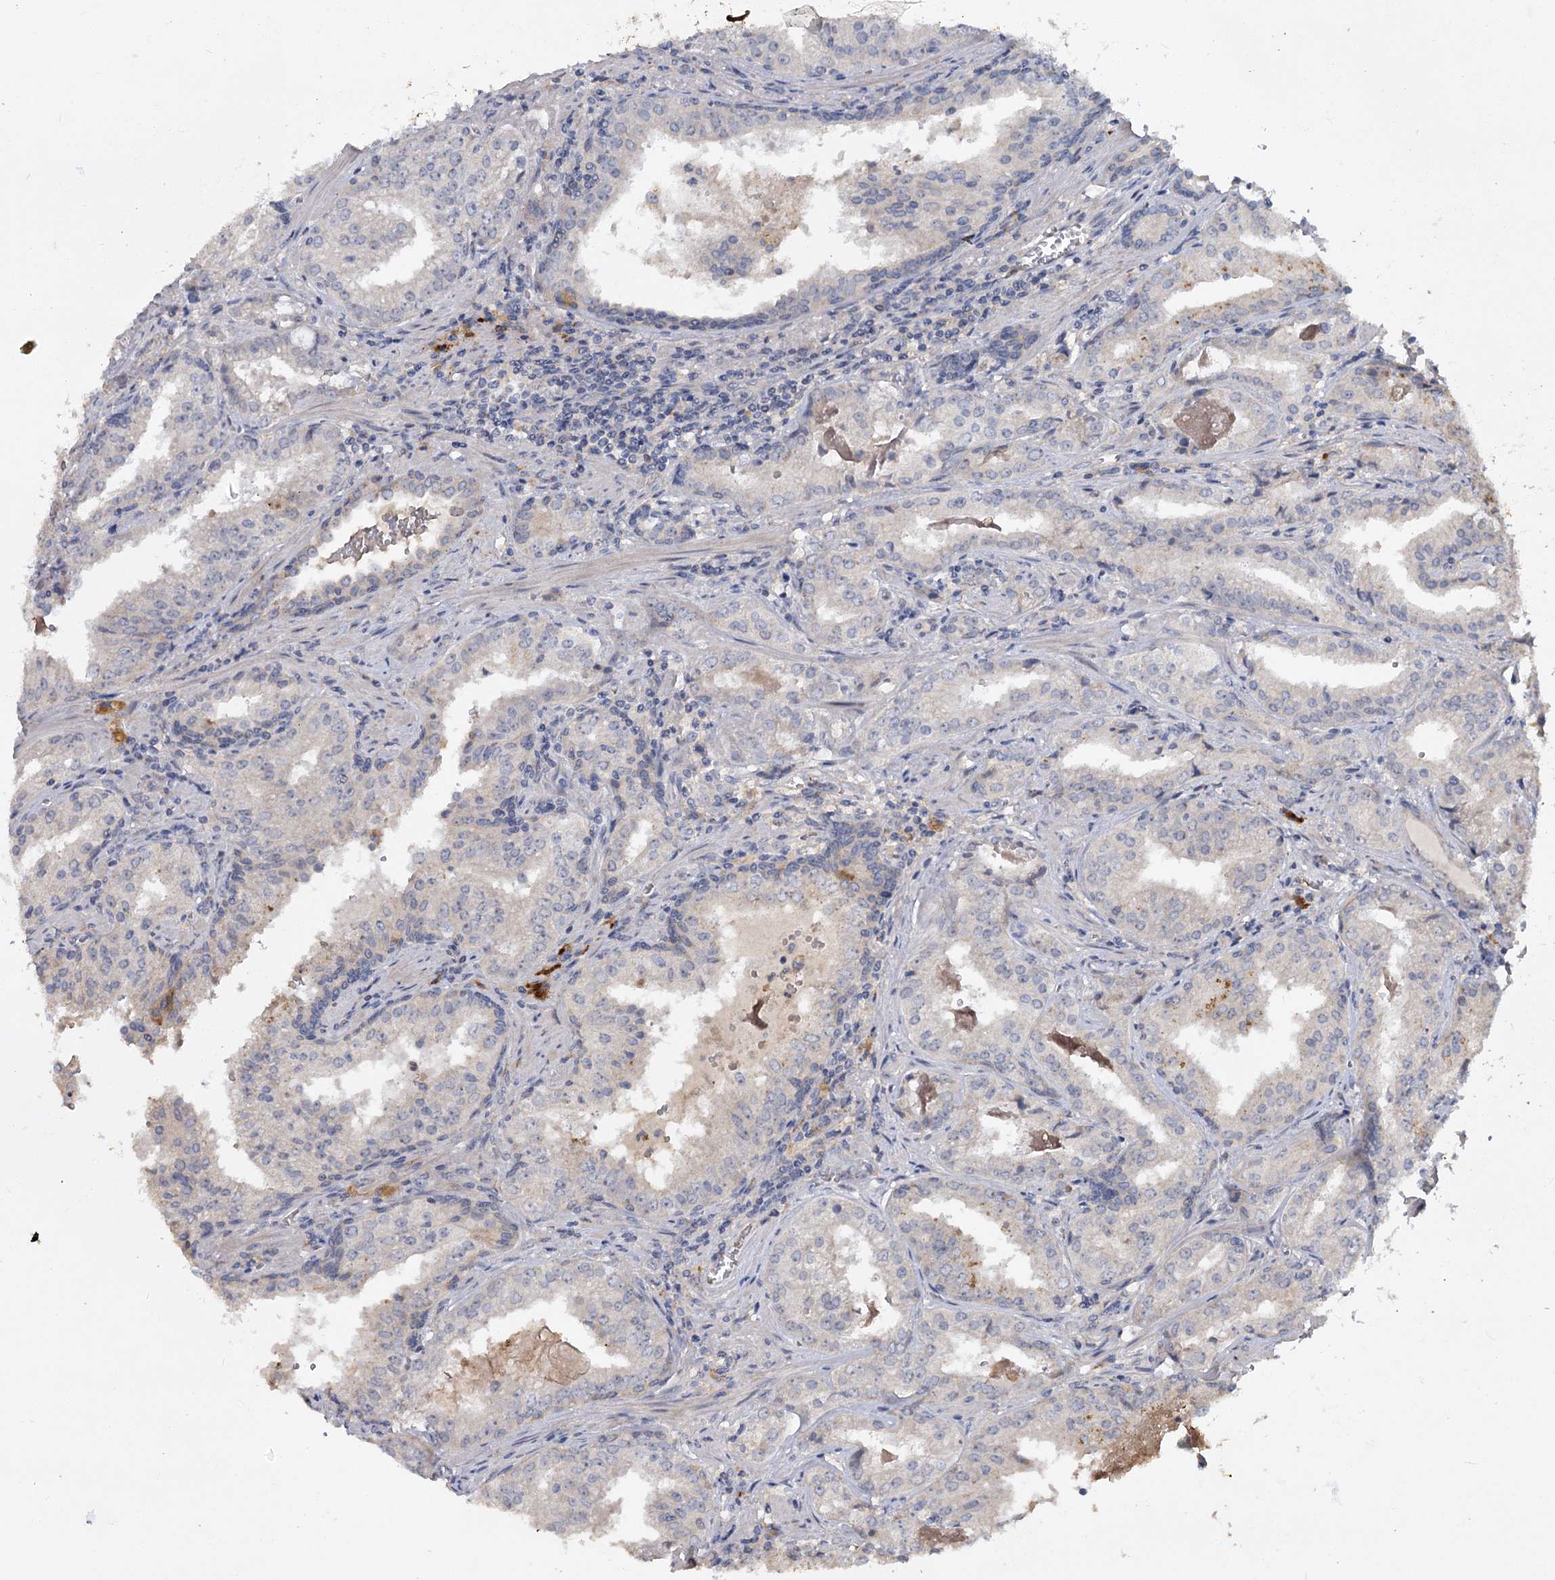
{"staining": {"intensity": "negative", "quantity": "none", "location": "none"}, "tissue": "prostate cancer", "cell_type": "Tumor cells", "image_type": "cancer", "snomed": [{"axis": "morphology", "description": "Adenocarcinoma, High grade"}, {"axis": "topography", "description": "Prostate"}], "caption": "An IHC image of prostate cancer is shown. There is no staining in tumor cells of prostate cancer.", "gene": "ANGPTL5", "patient": {"sex": "male", "age": 68}}